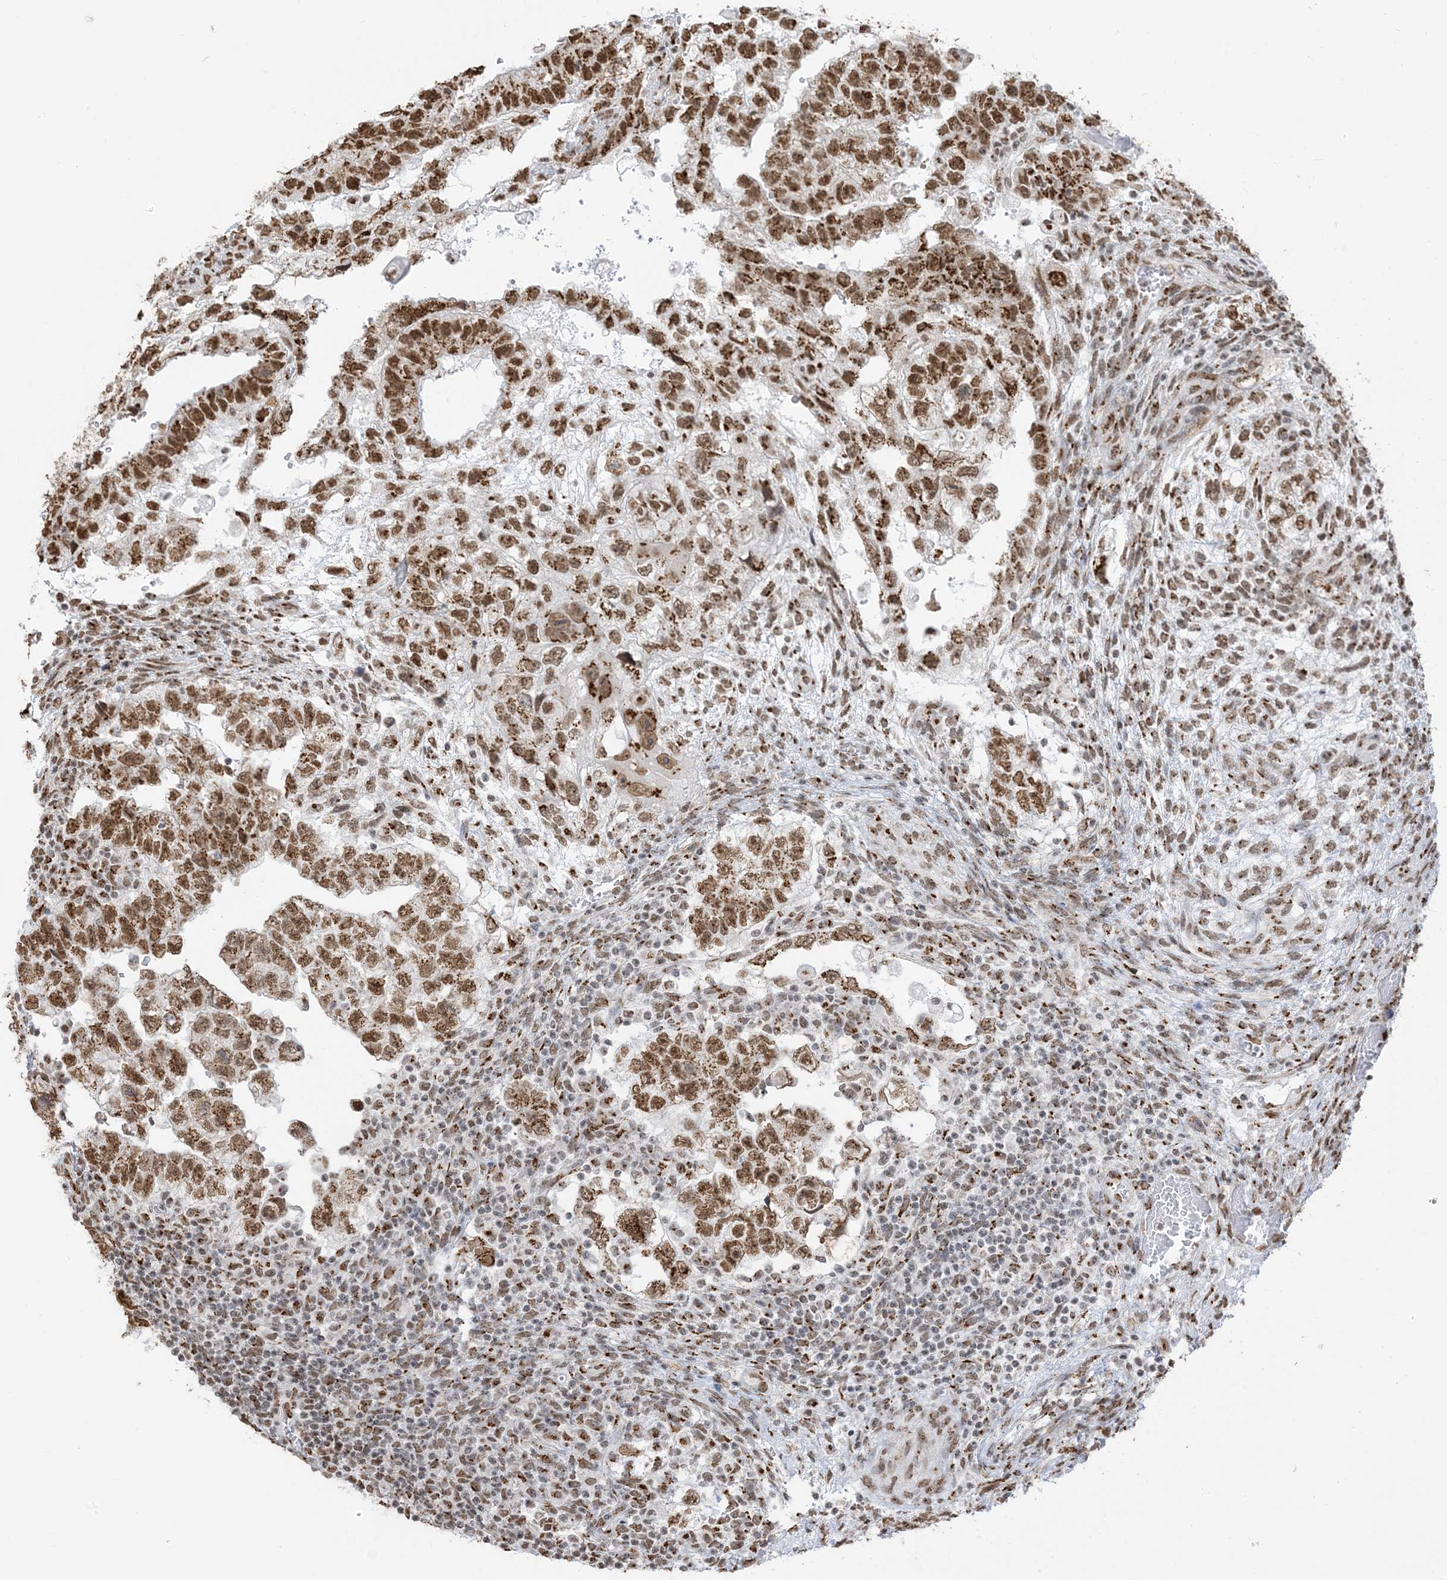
{"staining": {"intensity": "strong", "quantity": ">75%", "location": "cytoplasmic/membranous,nuclear"}, "tissue": "testis cancer", "cell_type": "Tumor cells", "image_type": "cancer", "snomed": [{"axis": "morphology", "description": "Carcinoma, Embryonal, NOS"}, {"axis": "topography", "description": "Testis"}], "caption": "This photomicrograph shows embryonal carcinoma (testis) stained with immunohistochemistry (IHC) to label a protein in brown. The cytoplasmic/membranous and nuclear of tumor cells show strong positivity for the protein. Nuclei are counter-stained blue.", "gene": "GPR107", "patient": {"sex": "male", "age": 36}}